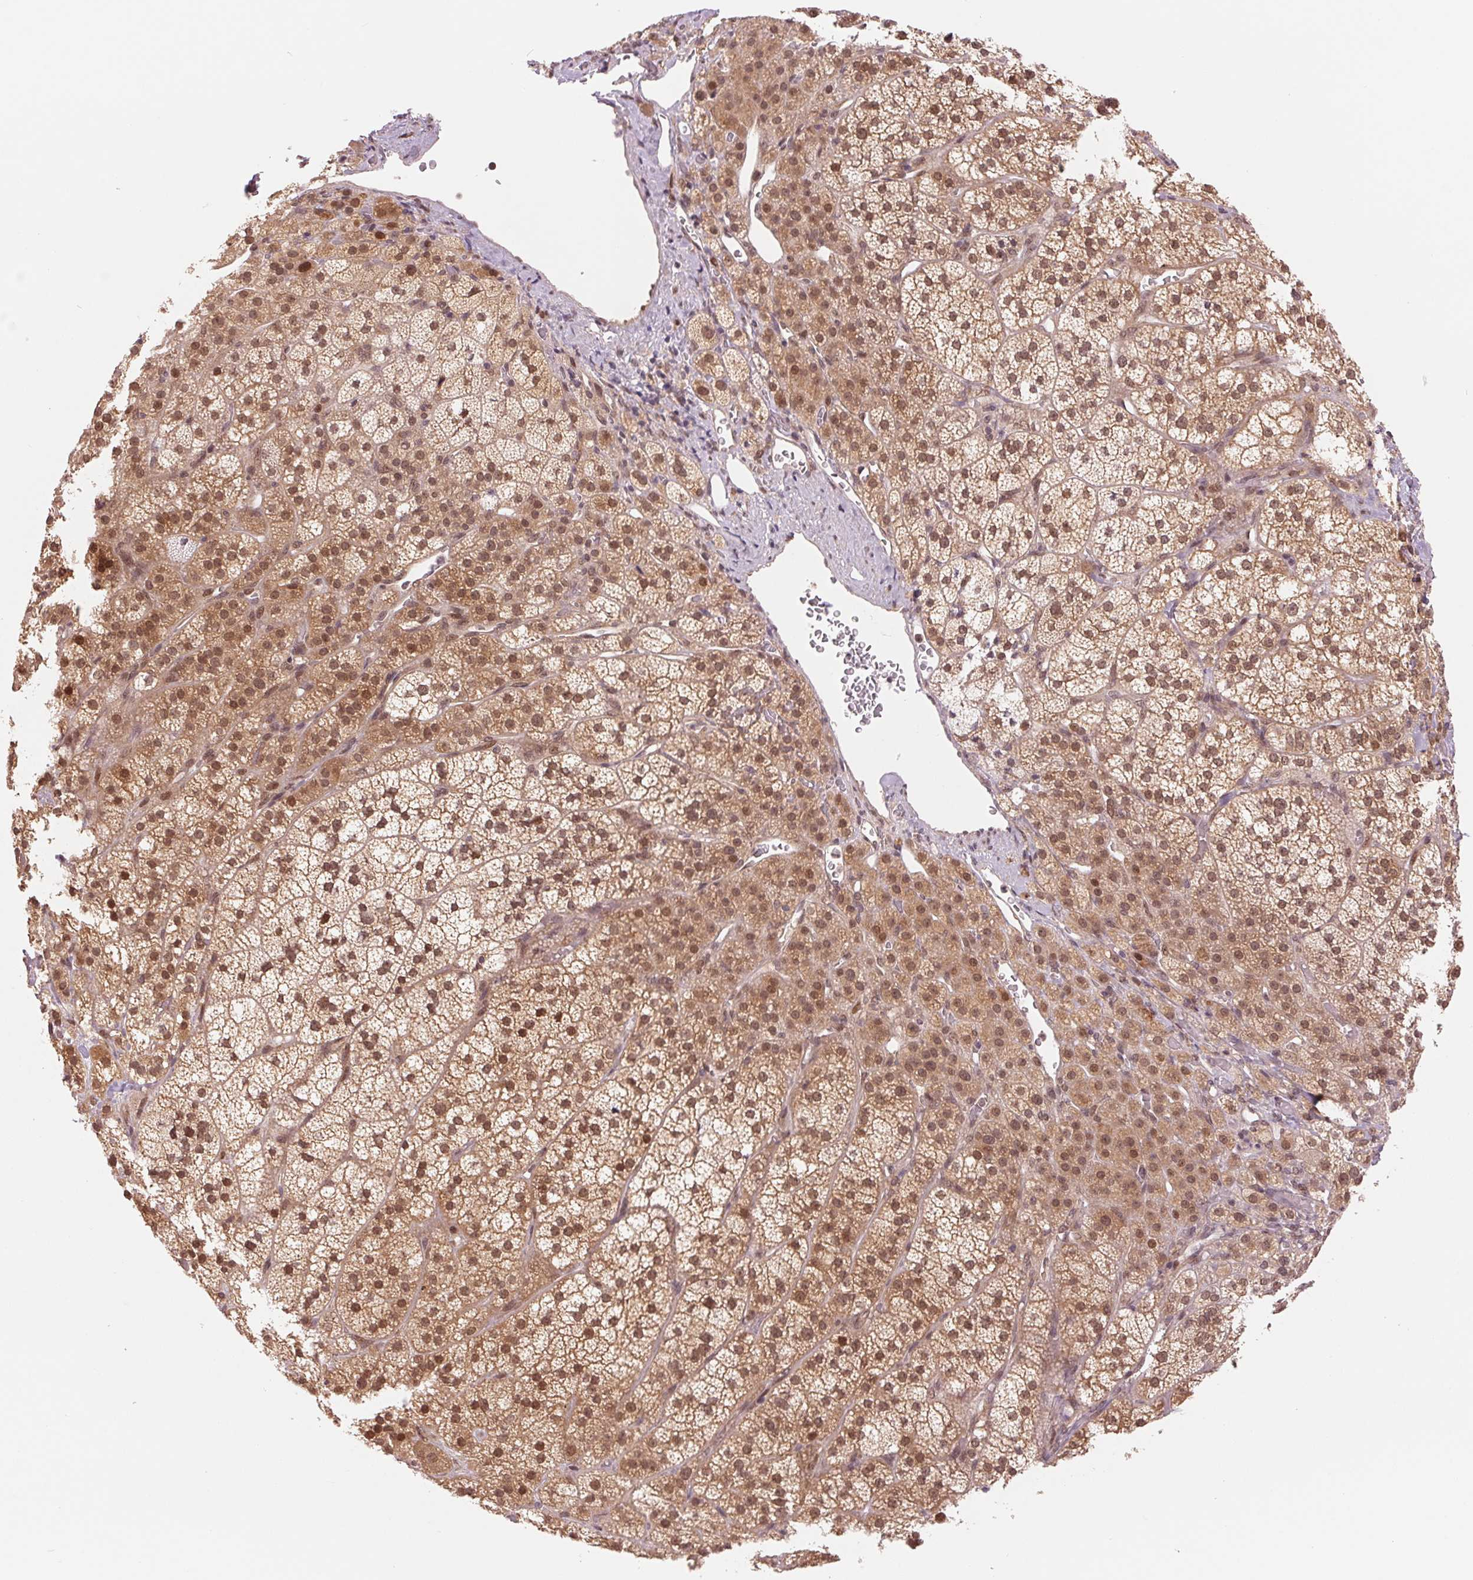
{"staining": {"intensity": "moderate", "quantity": ">75%", "location": "cytoplasmic/membranous,nuclear"}, "tissue": "adrenal gland", "cell_type": "Glandular cells", "image_type": "normal", "snomed": [{"axis": "morphology", "description": "Normal tissue, NOS"}, {"axis": "topography", "description": "Adrenal gland"}], "caption": "A histopathology image showing moderate cytoplasmic/membranous,nuclear positivity in about >75% of glandular cells in benign adrenal gland, as visualized by brown immunohistochemical staining.", "gene": "ERI3", "patient": {"sex": "female", "age": 60}}